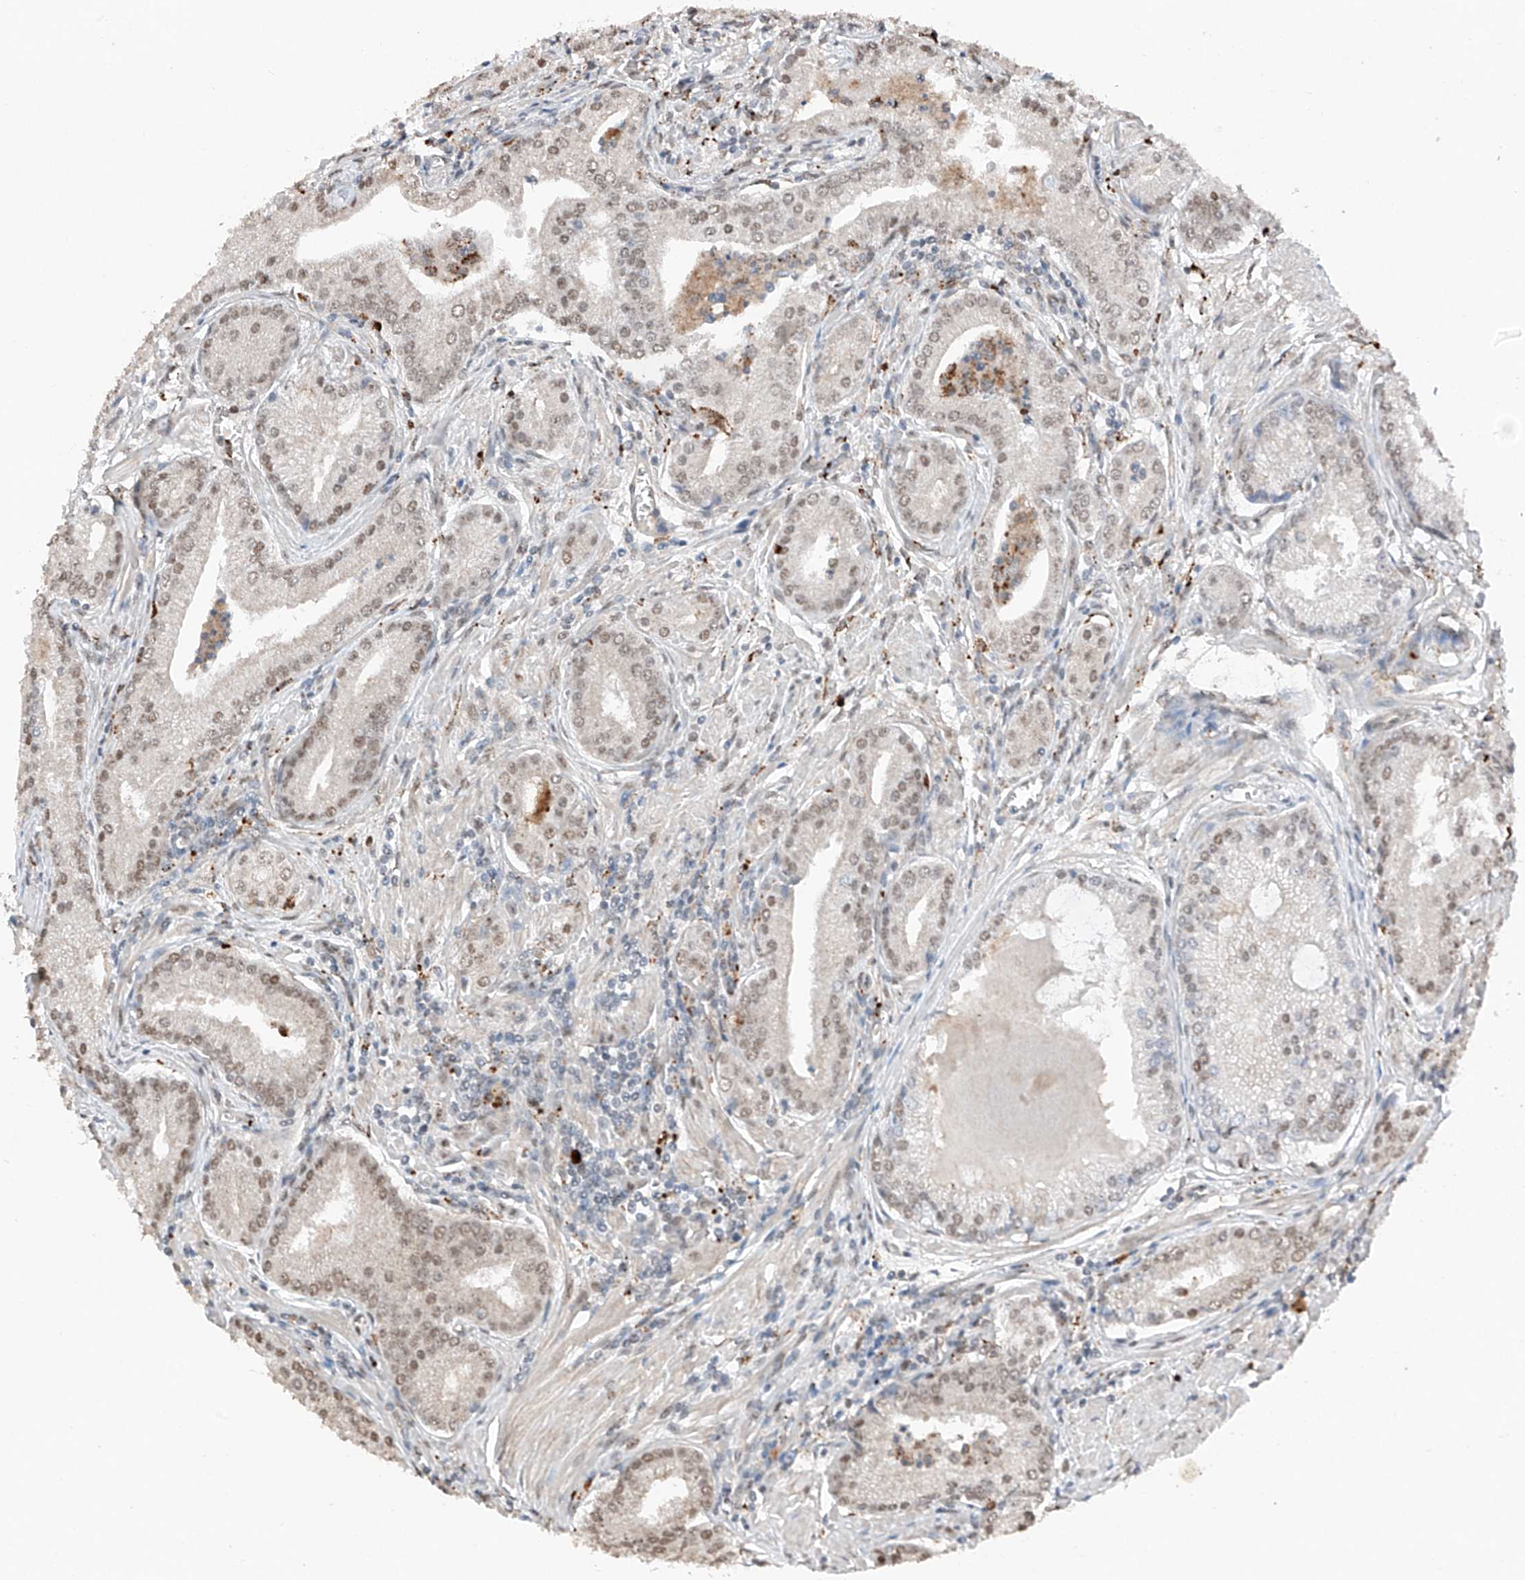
{"staining": {"intensity": "weak", "quantity": "25%-75%", "location": "nuclear"}, "tissue": "prostate cancer", "cell_type": "Tumor cells", "image_type": "cancer", "snomed": [{"axis": "morphology", "description": "Adenocarcinoma, Low grade"}, {"axis": "topography", "description": "Prostate"}], "caption": "Prostate cancer (low-grade adenocarcinoma) stained with DAB (3,3'-diaminobenzidine) immunohistochemistry (IHC) shows low levels of weak nuclear positivity in approximately 25%-75% of tumor cells. The staining is performed using DAB (3,3'-diaminobenzidine) brown chromogen to label protein expression. The nuclei are counter-stained blue using hematoxylin.", "gene": "TBX4", "patient": {"sex": "male", "age": 54}}